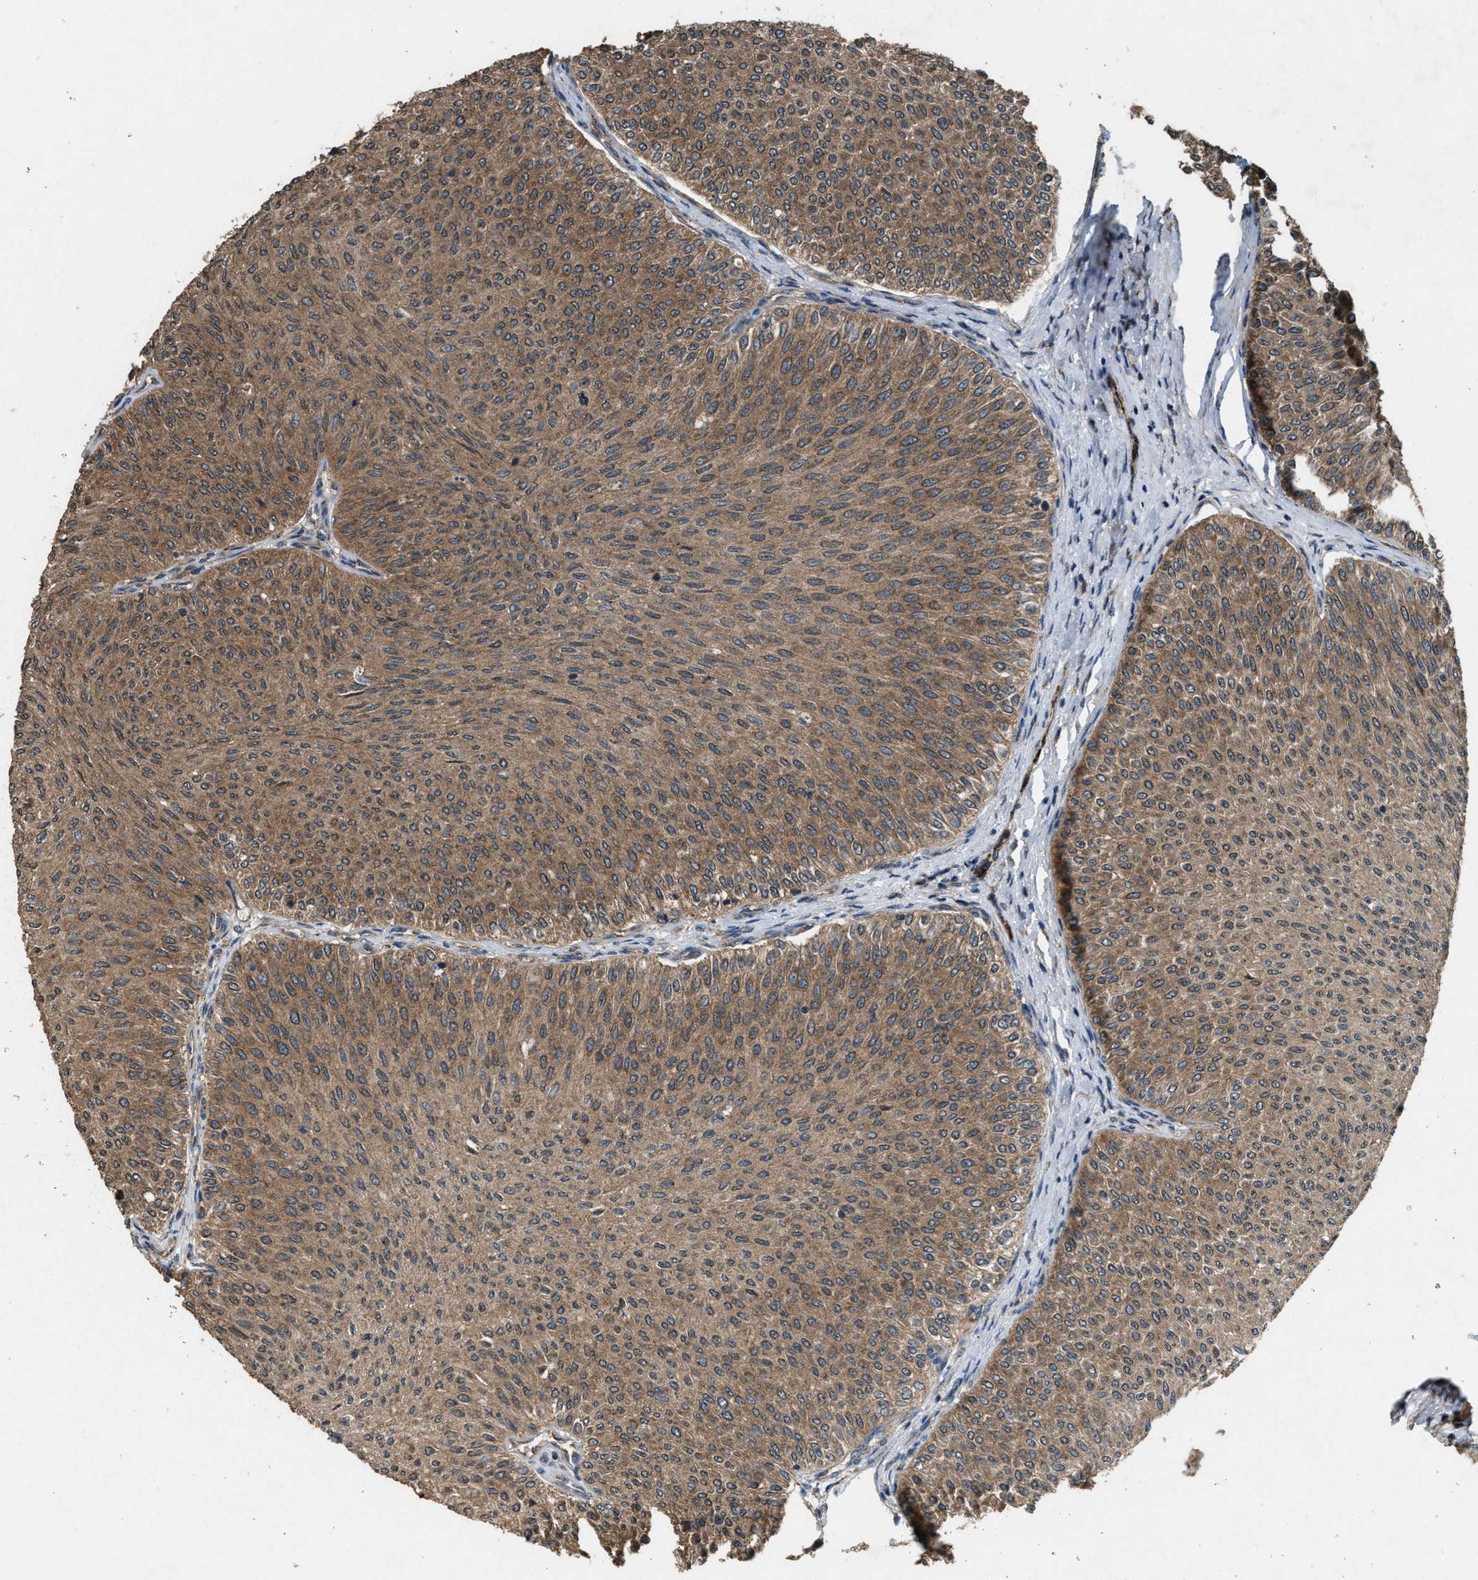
{"staining": {"intensity": "moderate", "quantity": ">75%", "location": "cytoplasmic/membranous"}, "tissue": "urothelial cancer", "cell_type": "Tumor cells", "image_type": "cancer", "snomed": [{"axis": "morphology", "description": "Urothelial carcinoma, Low grade"}, {"axis": "topography", "description": "Urinary bladder"}], "caption": "Low-grade urothelial carcinoma stained with immunohistochemistry demonstrates moderate cytoplasmic/membranous staining in approximately >75% of tumor cells. Nuclei are stained in blue.", "gene": "ARHGEF5", "patient": {"sex": "male", "age": 78}}